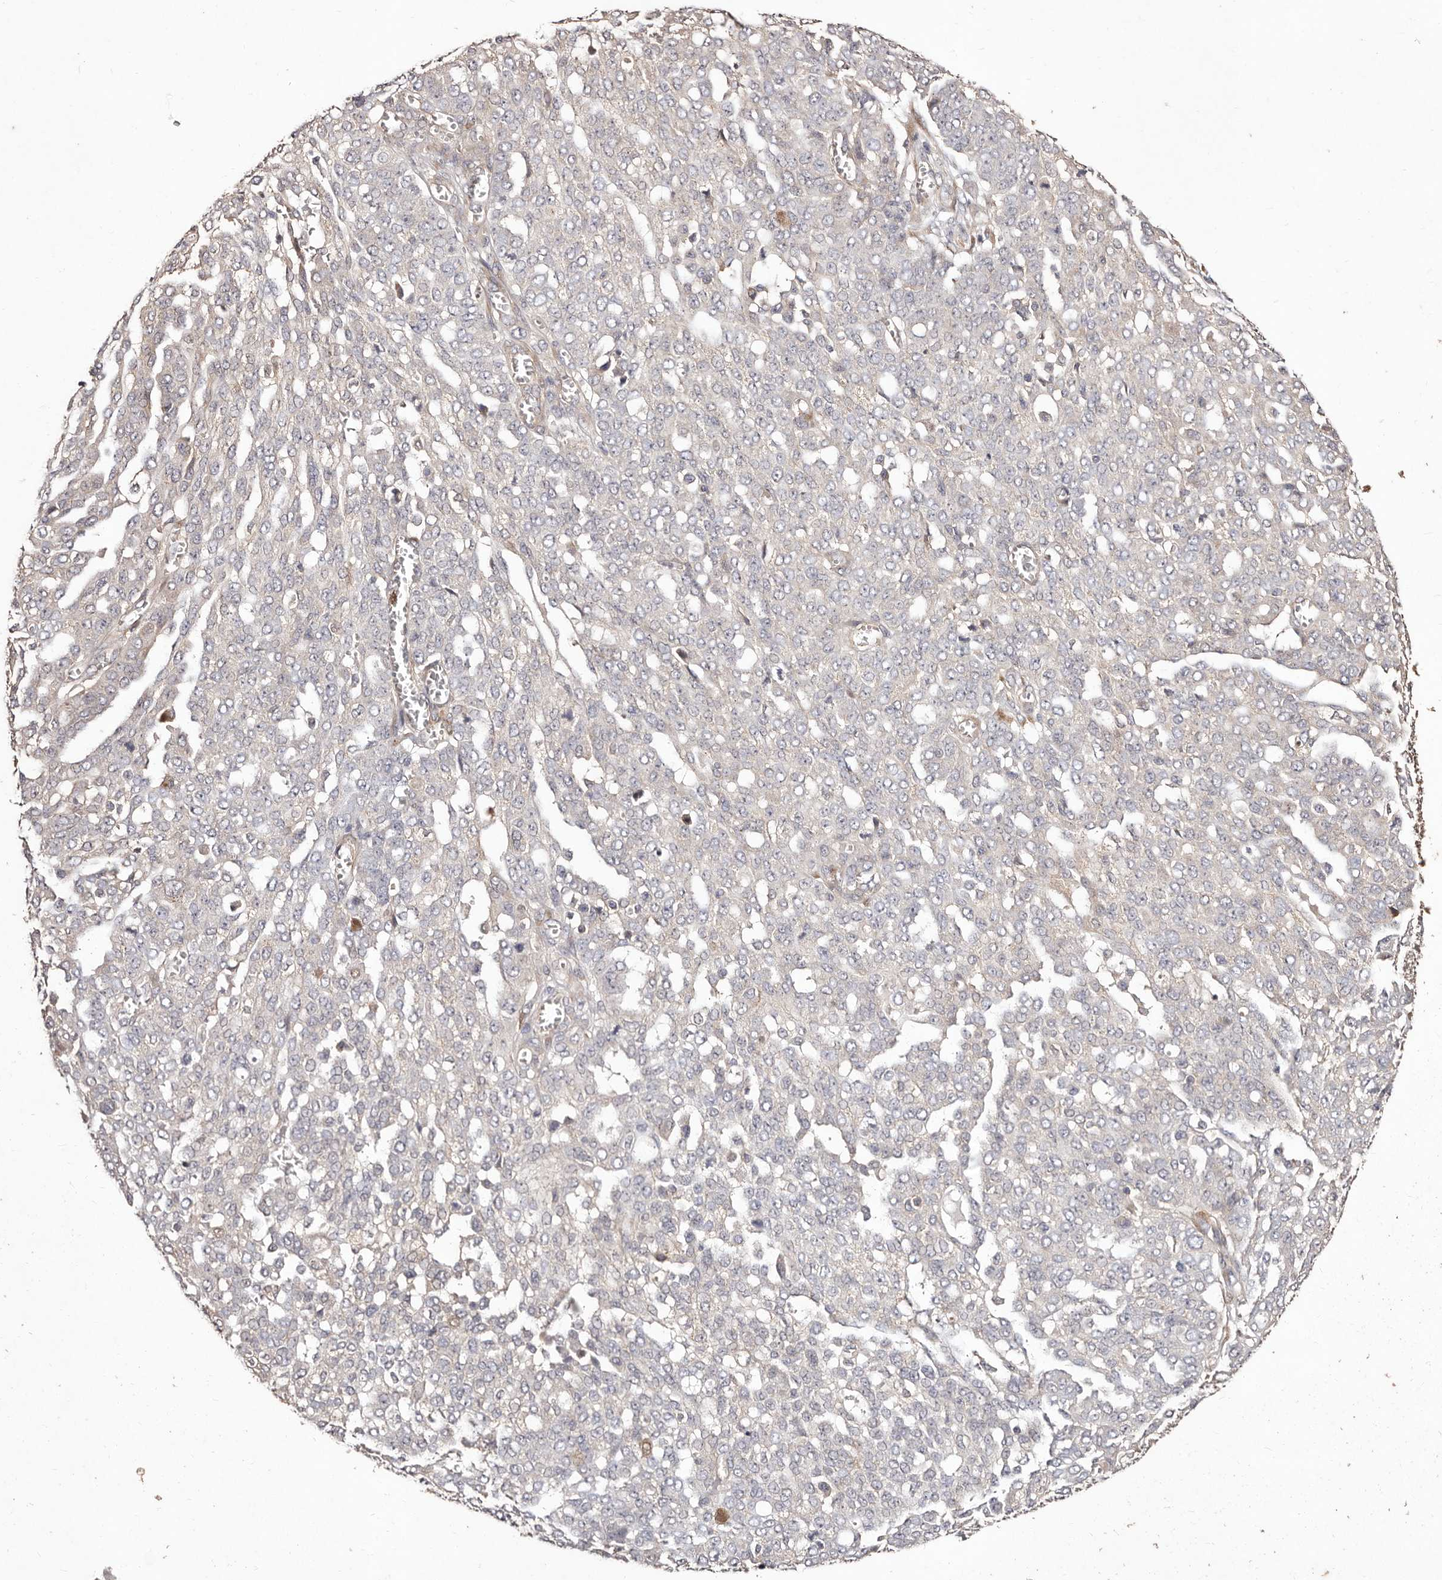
{"staining": {"intensity": "negative", "quantity": "none", "location": "none"}, "tissue": "ovarian cancer", "cell_type": "Tumor cells", "image_type": "cancer", "snomed": [{"axis": "morphology", "description": "Cystadenocarcinoma, serous, NOS"}, {"axis": "topography", "description": "Soft tissue"}, {"axis": "topography", "description": "Ovary"}], "caption": "Histopathology image shows no significant protein expression in tumor cells of ovarian serous cystadenocarcinoma. (Stains: DAB (3,3'-diaminobenzidine) immunohistochemistry with hematoxylin counter stain, Microscopy: brightfield microscopy at high magnification).", "gene": "CCL14", "patient": {"sex": "female", "age": 57}}